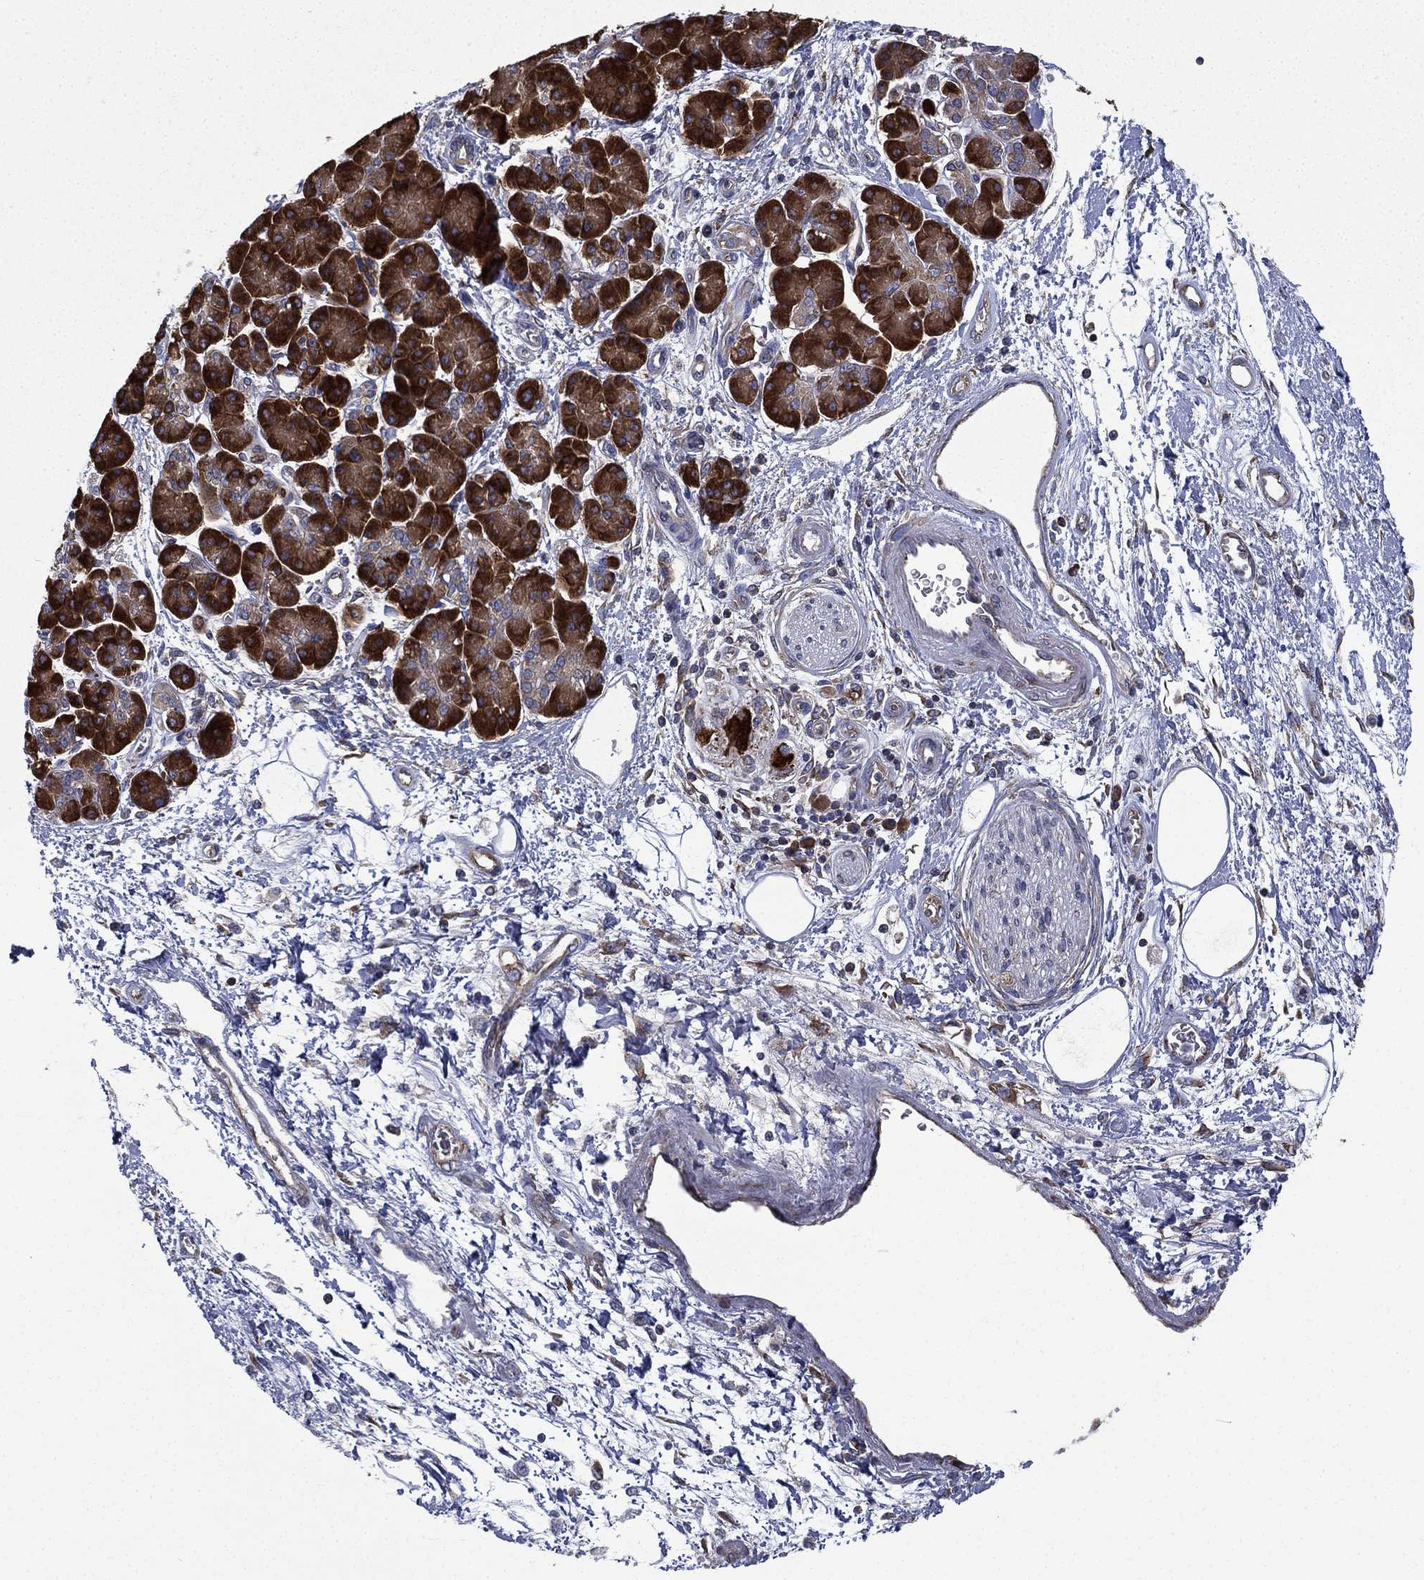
{"staining": {"intensity": "strong", "quantity": "25%-75%", "location": "cytoplasmic/membranous"}, "tissue": "pancreatic cancer", "cell_type": "Tumor cells", "image_type": "cancer", "snomed": [{"axis": "morphology", "description": "Adenocarcinoma, NOS"}, {"axis": "topography", "description": "Pancreas"}], "caption": "A high amount of strong cytoplasmic/membranous staining is present in approximately 25%-75% of tumor cells in pancreatic adenocarcinoma tissue.", "gene": "FARSA", "patient": {"sex": "female", "age": 73}}